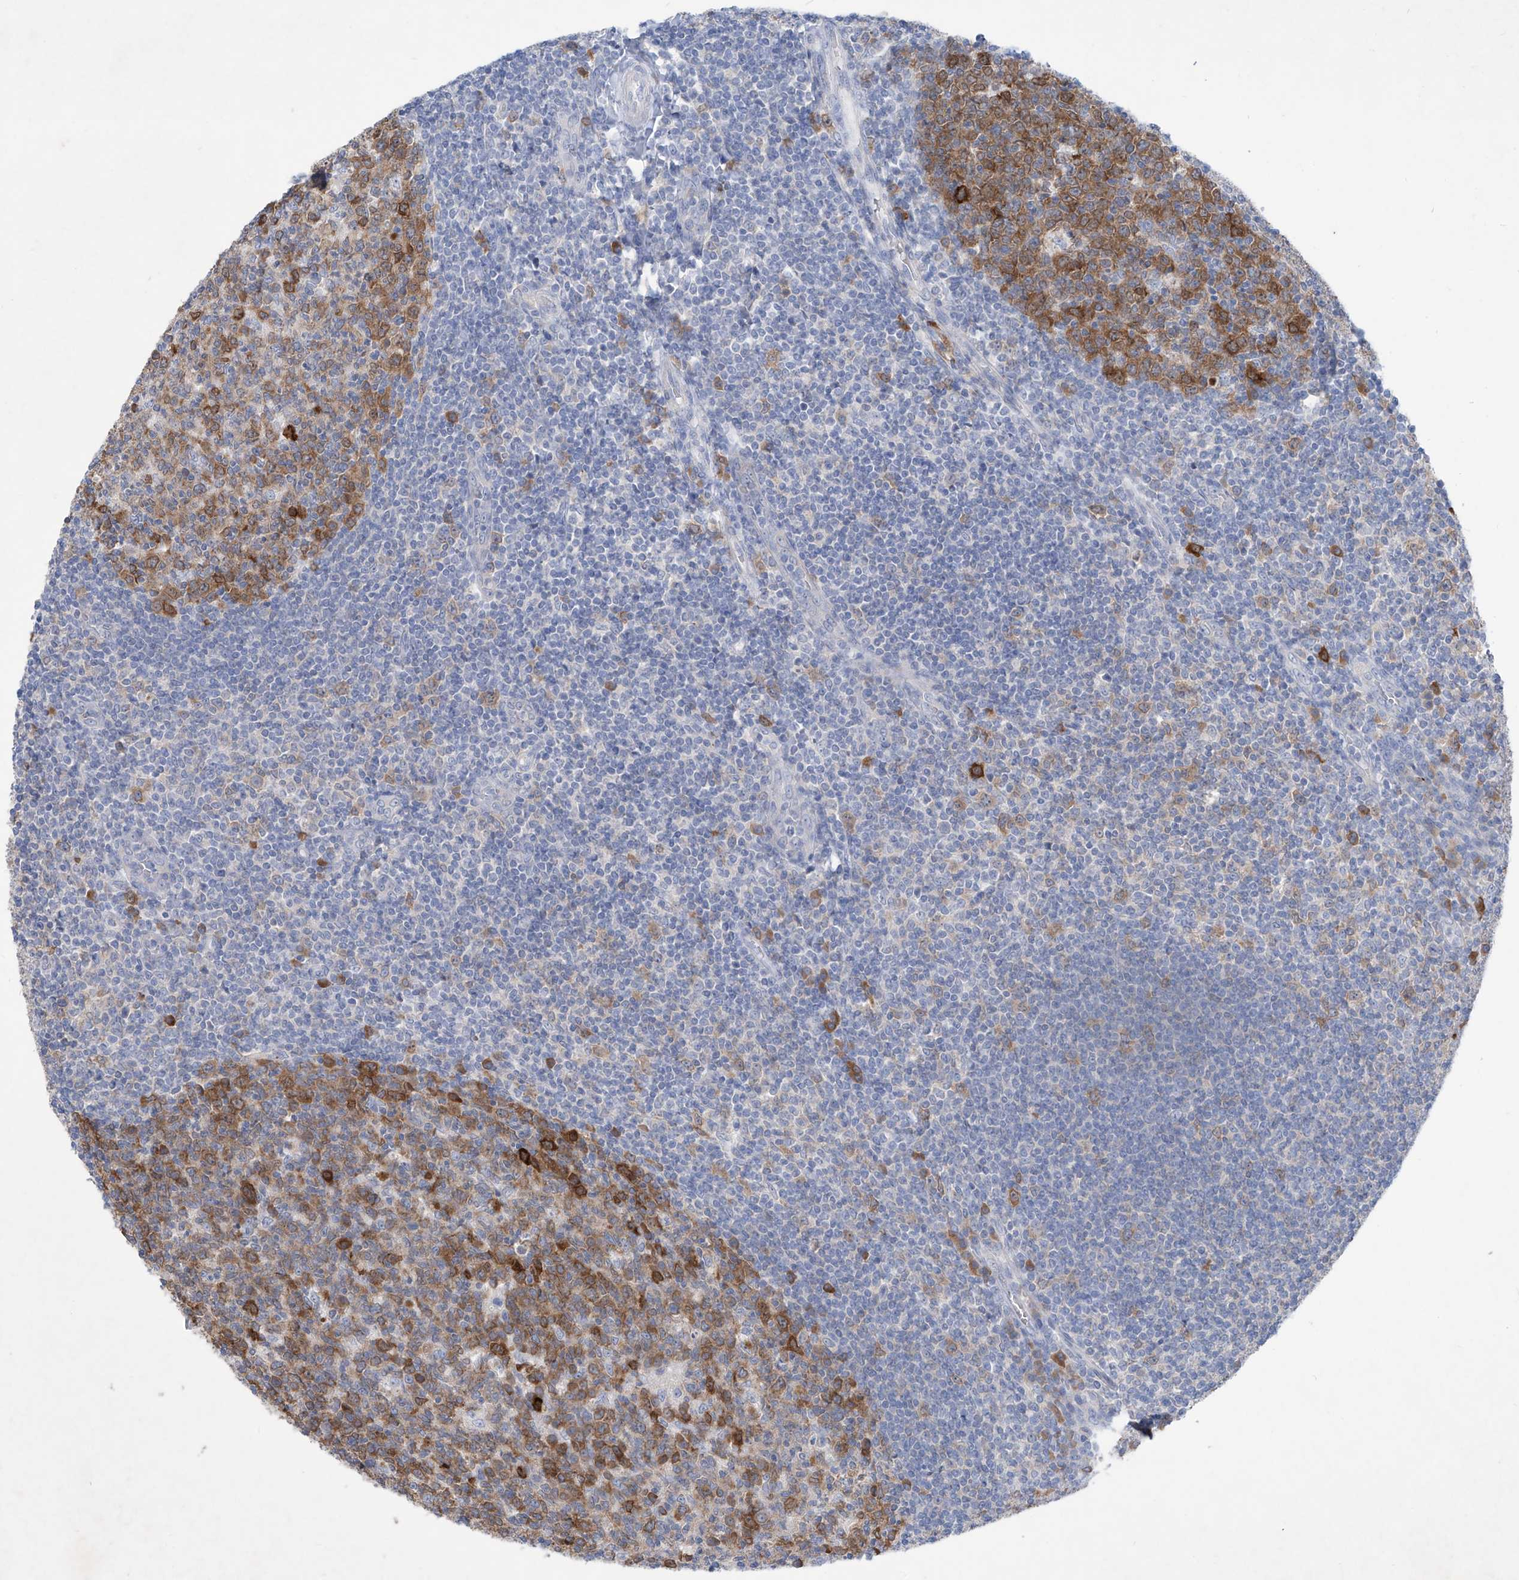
{"staining": {"intensity": "strong", "quantity": ">75%", "location": "cytoplasmic/membranous"}, "tissue": "tonsil", "cell_type": "Germinal center cells", "image_type": "normal", "snomed": [{"axis": "morphology", "description": "Normal tissue, NOS"}, {"axis": "topography", "description": "Tonsil"}], "caption": "Immunohistochemistry (IHC) micrograph of benign tonsil stained for a protein (brown), which reveals high levels of strong cytoplasmic/membranous staining in about >75% of germinal center cells.", "gene": "ASNS", "patient": {"sex": "female", "age": 19}}